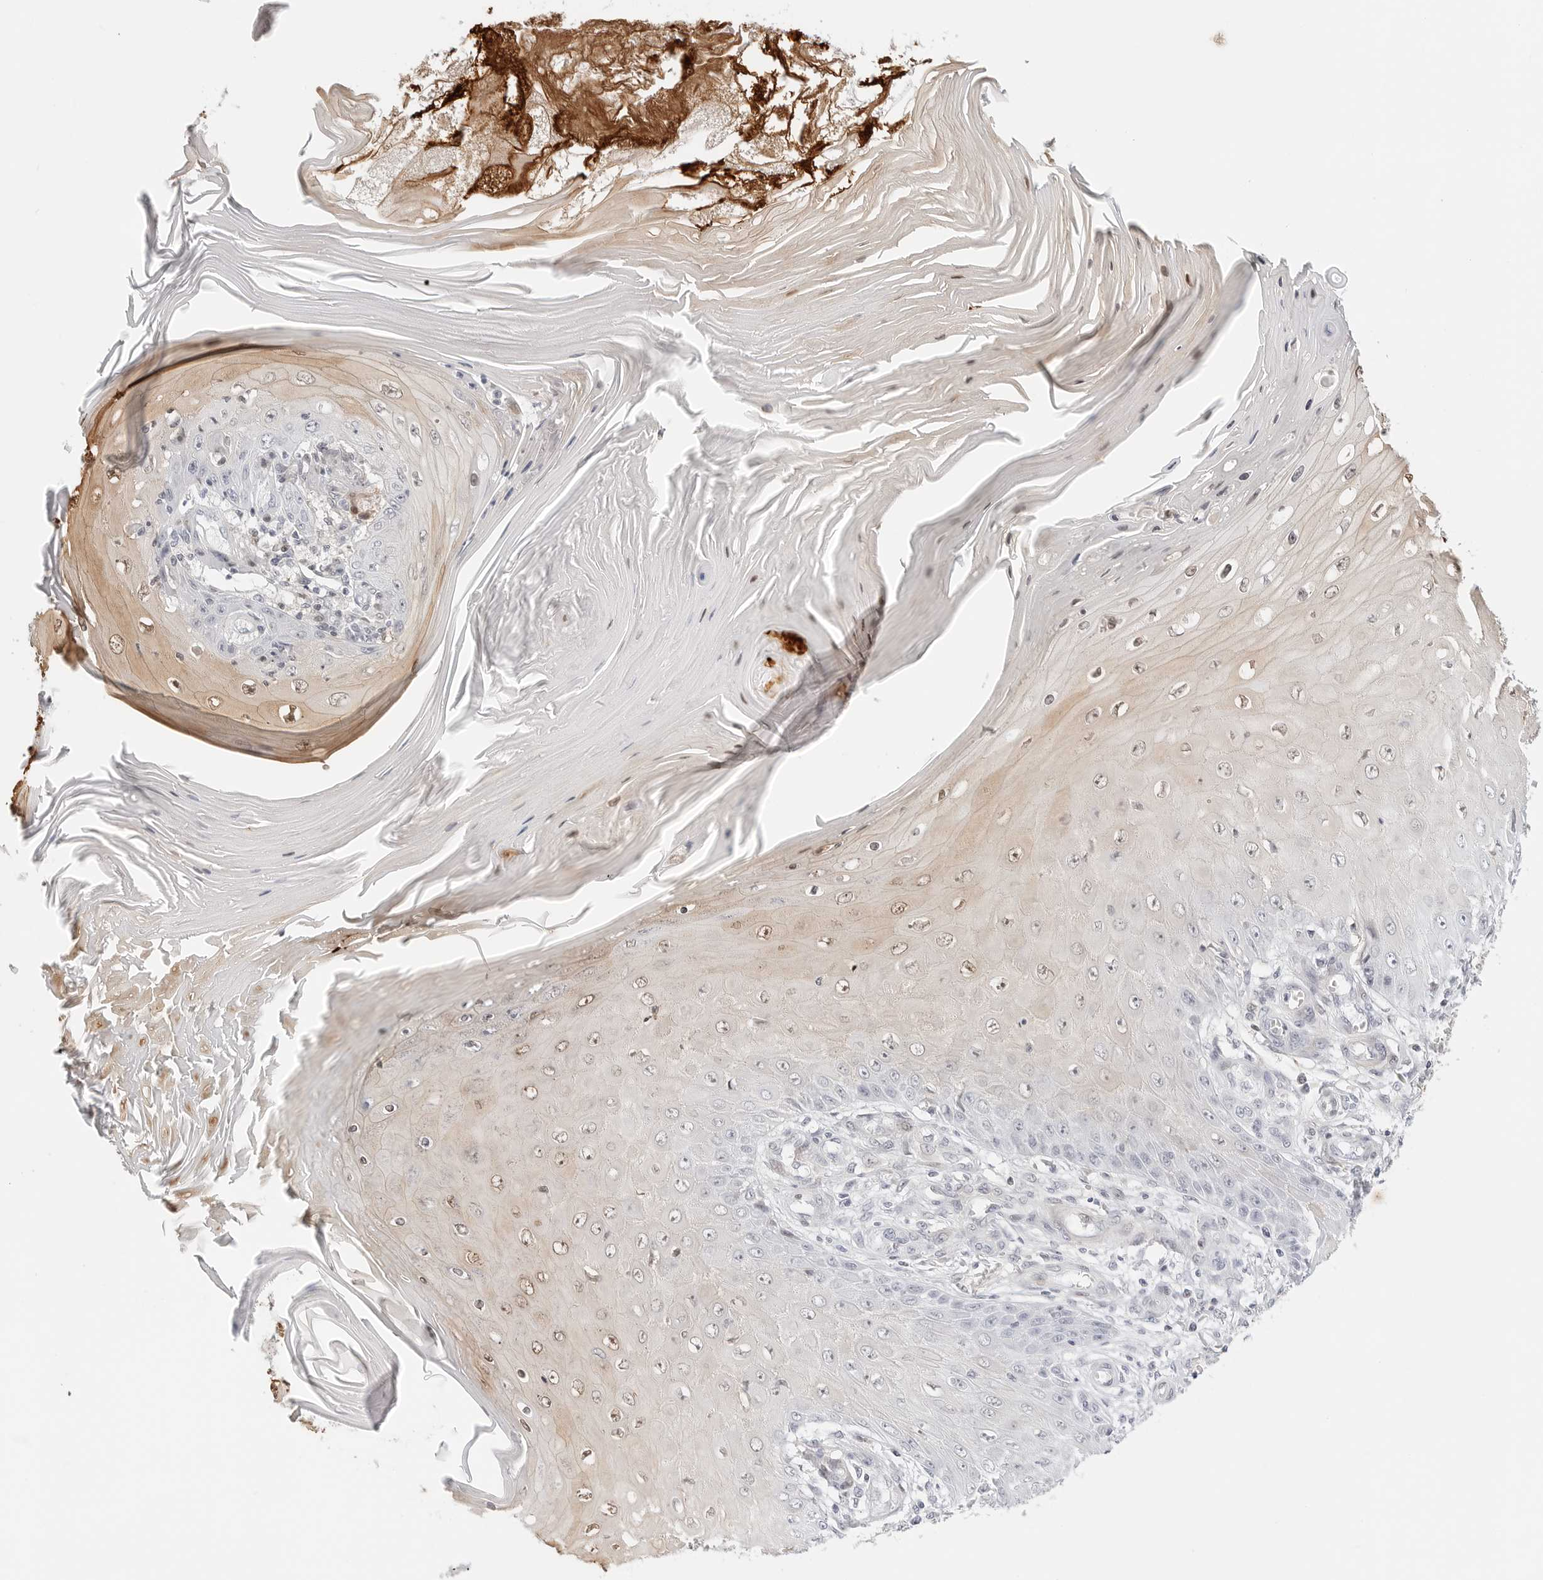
{"staining": {"intensity": "weak", "quantity": "<25%", "location": "nuclear"}, "tissue": "skin cancer", "cell_type": "Tumor cells", "image_type": "cancer", "snomed": [{"axis": "morphology", "description": "Squamous cell carcinoma, NOS"}, {"axis": "topography", "description": "Skin"}], "caption": "Tumor cells are negative for protein expression in human squamous cell carcinoma (skin).", "gene": "SPIDR", "patient": {"sex": "female", "age": 73}}